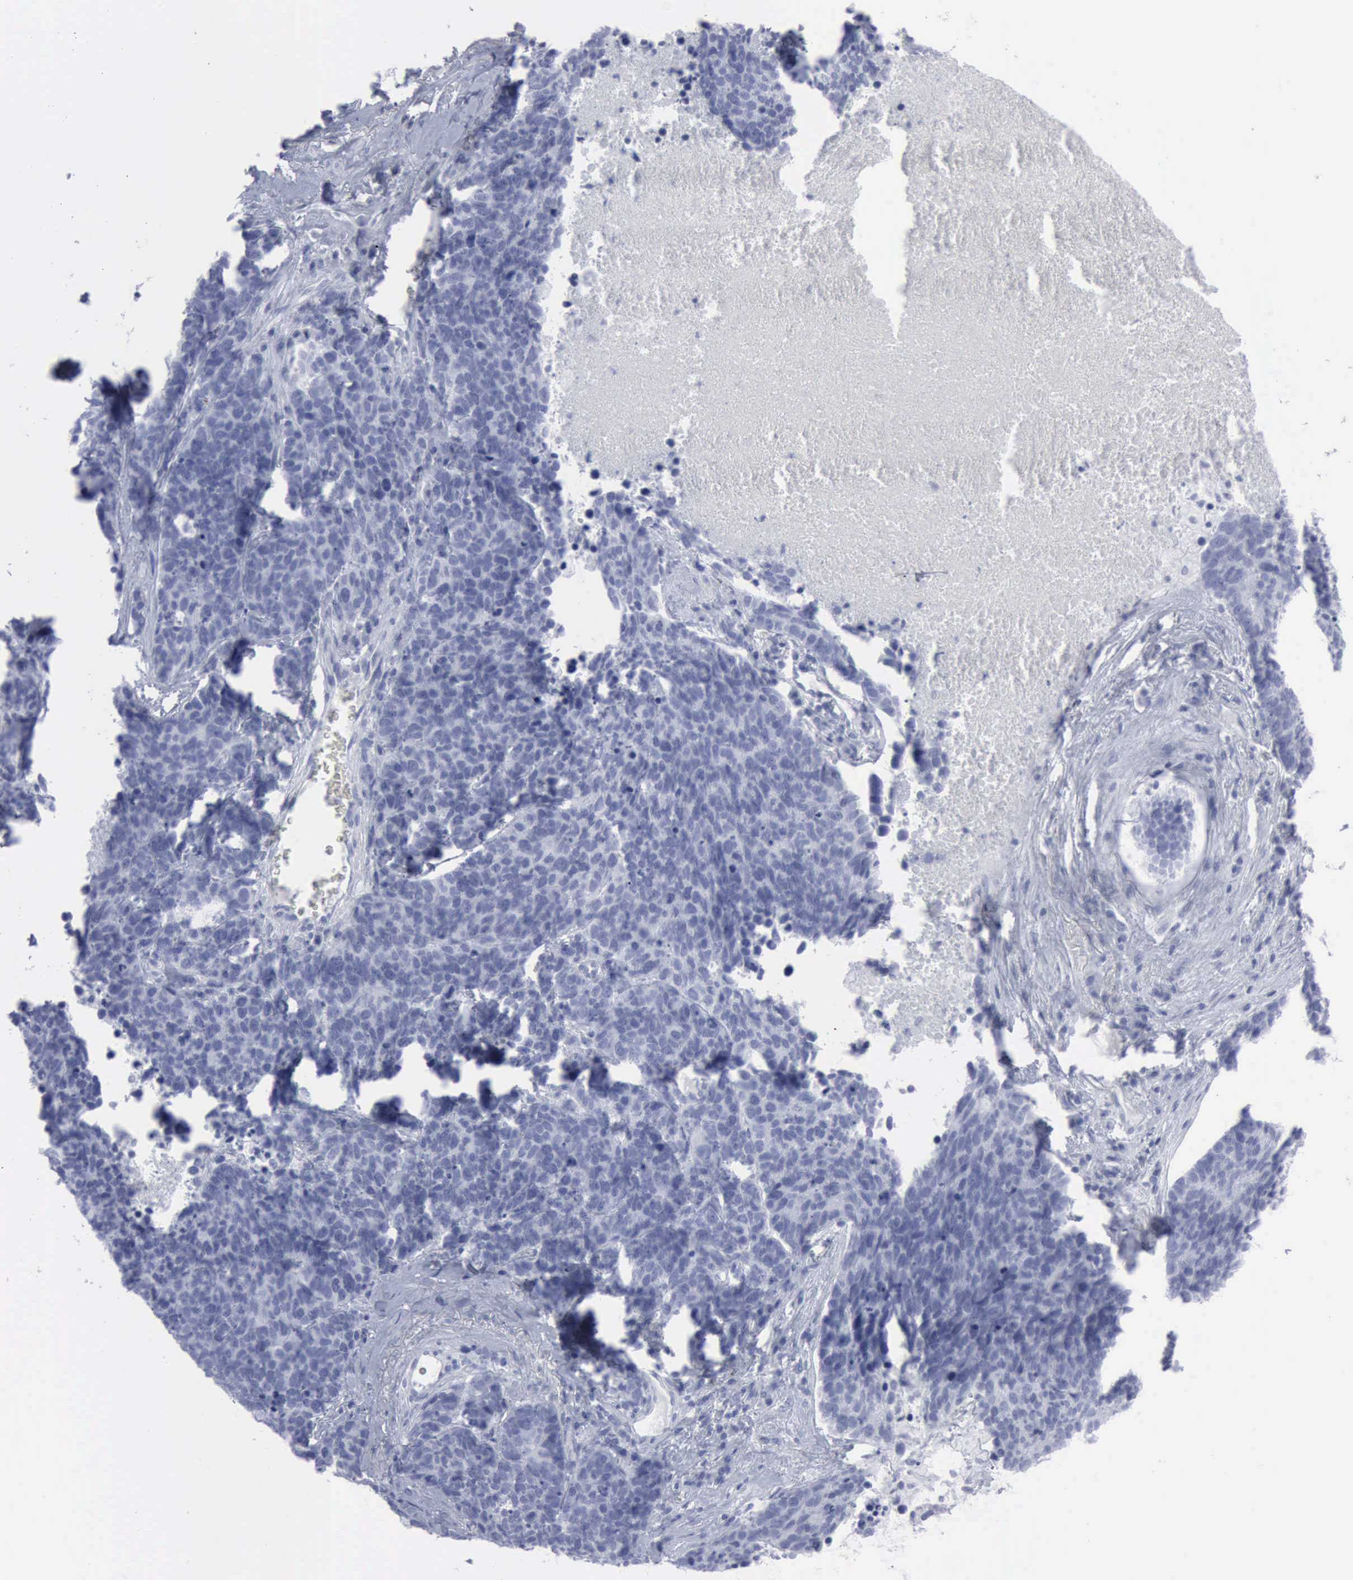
{"staining": {"intensity": "negative", "quantity": "none", "location": "none"}, "tissue": "lung cancer", "cell_type": "Tumor cells", "image_type": "cancer", "snomed": [{"axis": "morphology", "description": "Neoplasm, malignant, NOS"}, {"axis": "topography", "description": "Lung"}], "caption": "IHC of lung malignant neoplasm demonstrates no staining in tumor cells. Brightfield microscopy of immunohistochemistry (IHC) stained with DAB (3,3'-diaminobenzidine) (brown) and hematoxylin (blue), captured at high magnification.", "gene": "VCAM1", "patient": {"sex": "female", "age": 75}}